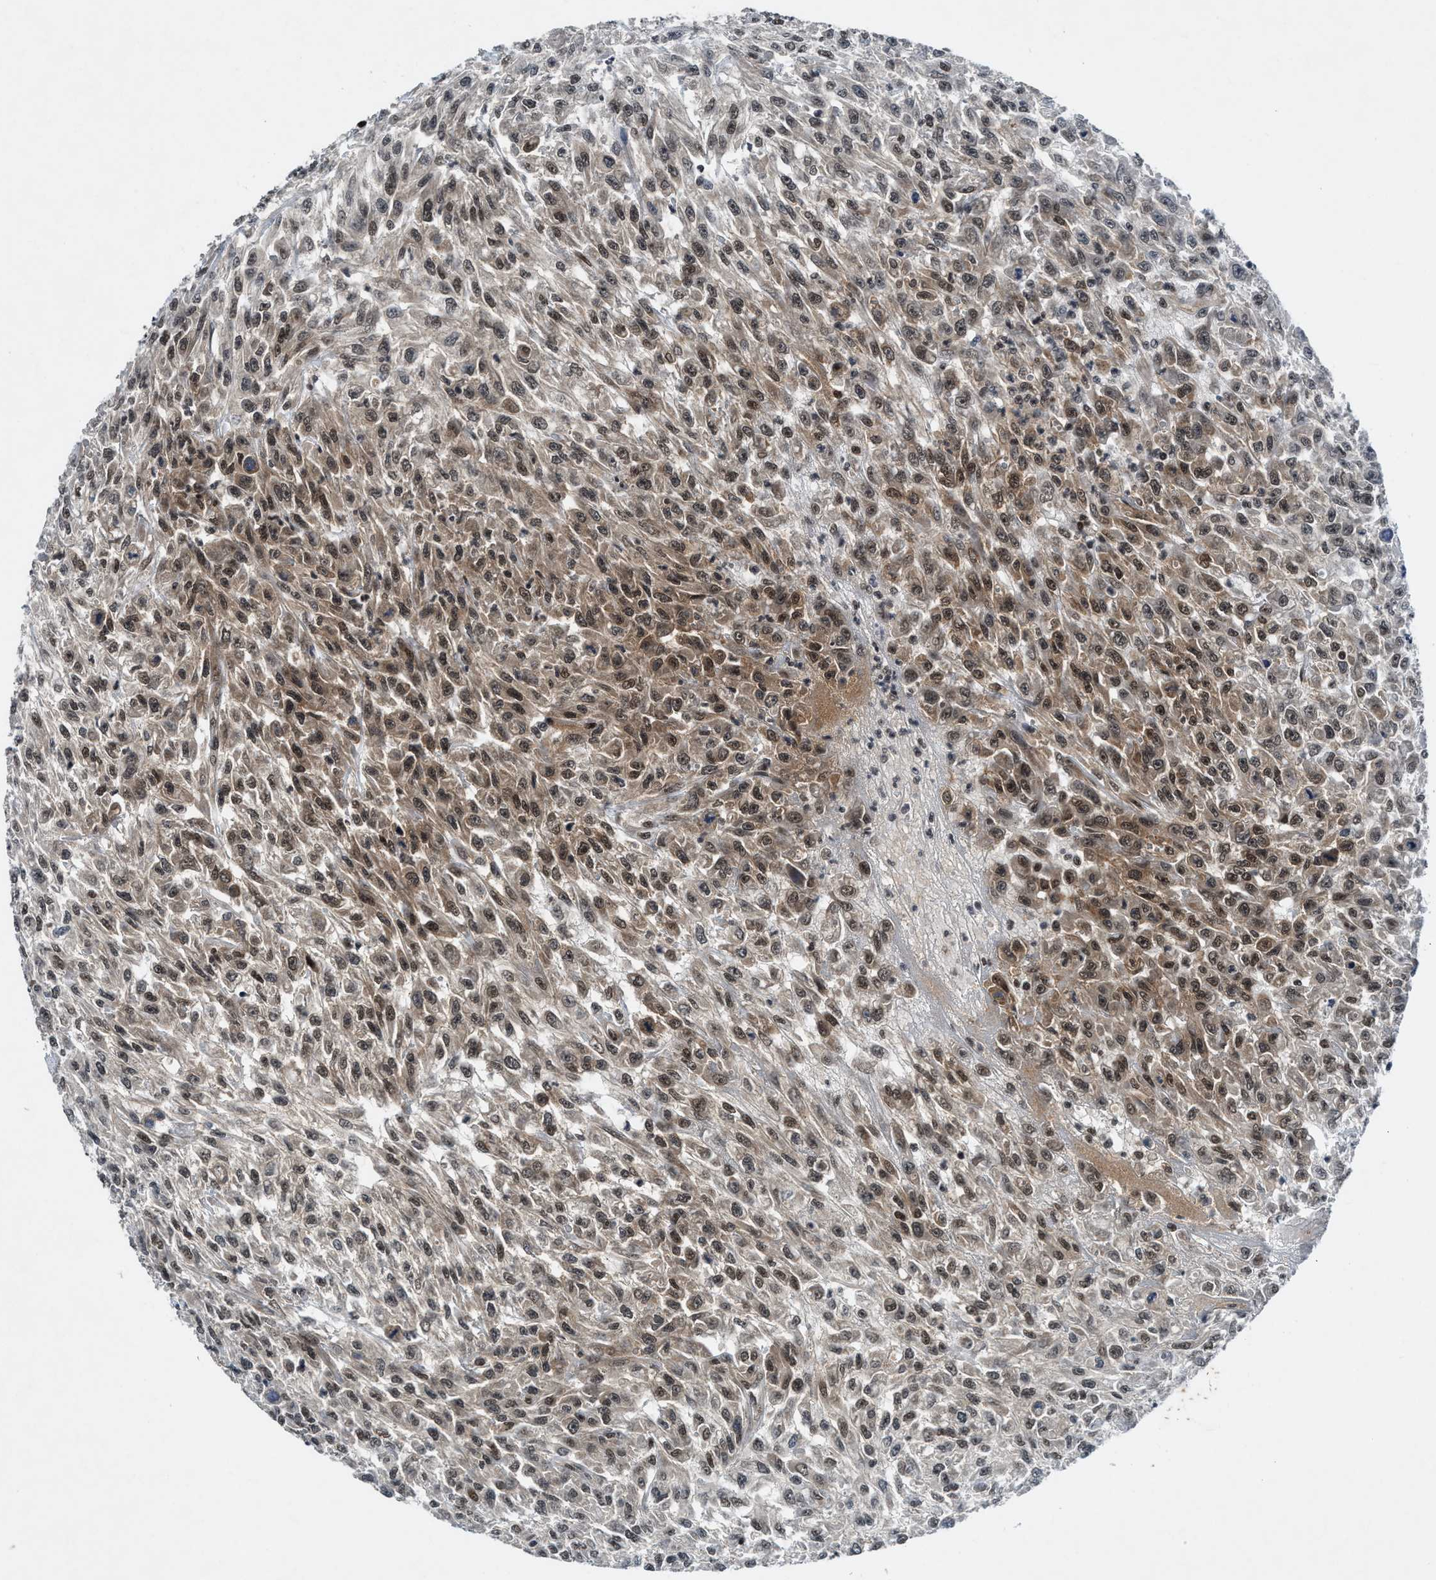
{"staining": {"intensity": "moderate", "quantity": ">75%", "location": "cytoplasmic/membranous,nuclear"}, "tissue": "urothelial cancer", "cell_type": "Tumor cells", "image_type": "cancer", "snomed": [{"axis": "morphology", "description": "Urothelial carcinoma, High grade"}, {"axis": "topography", "description": "Urinary bladder"}], "caption": "Human urothelial carcinoma (high-grade) stained with a brown dye exhibits moderate cytoplasmic/membranous and nuclear positive staining in approximately >75% of tumor cells.", "gene": "NCOA1", "patient": {"sex": "male", "age": 46}}